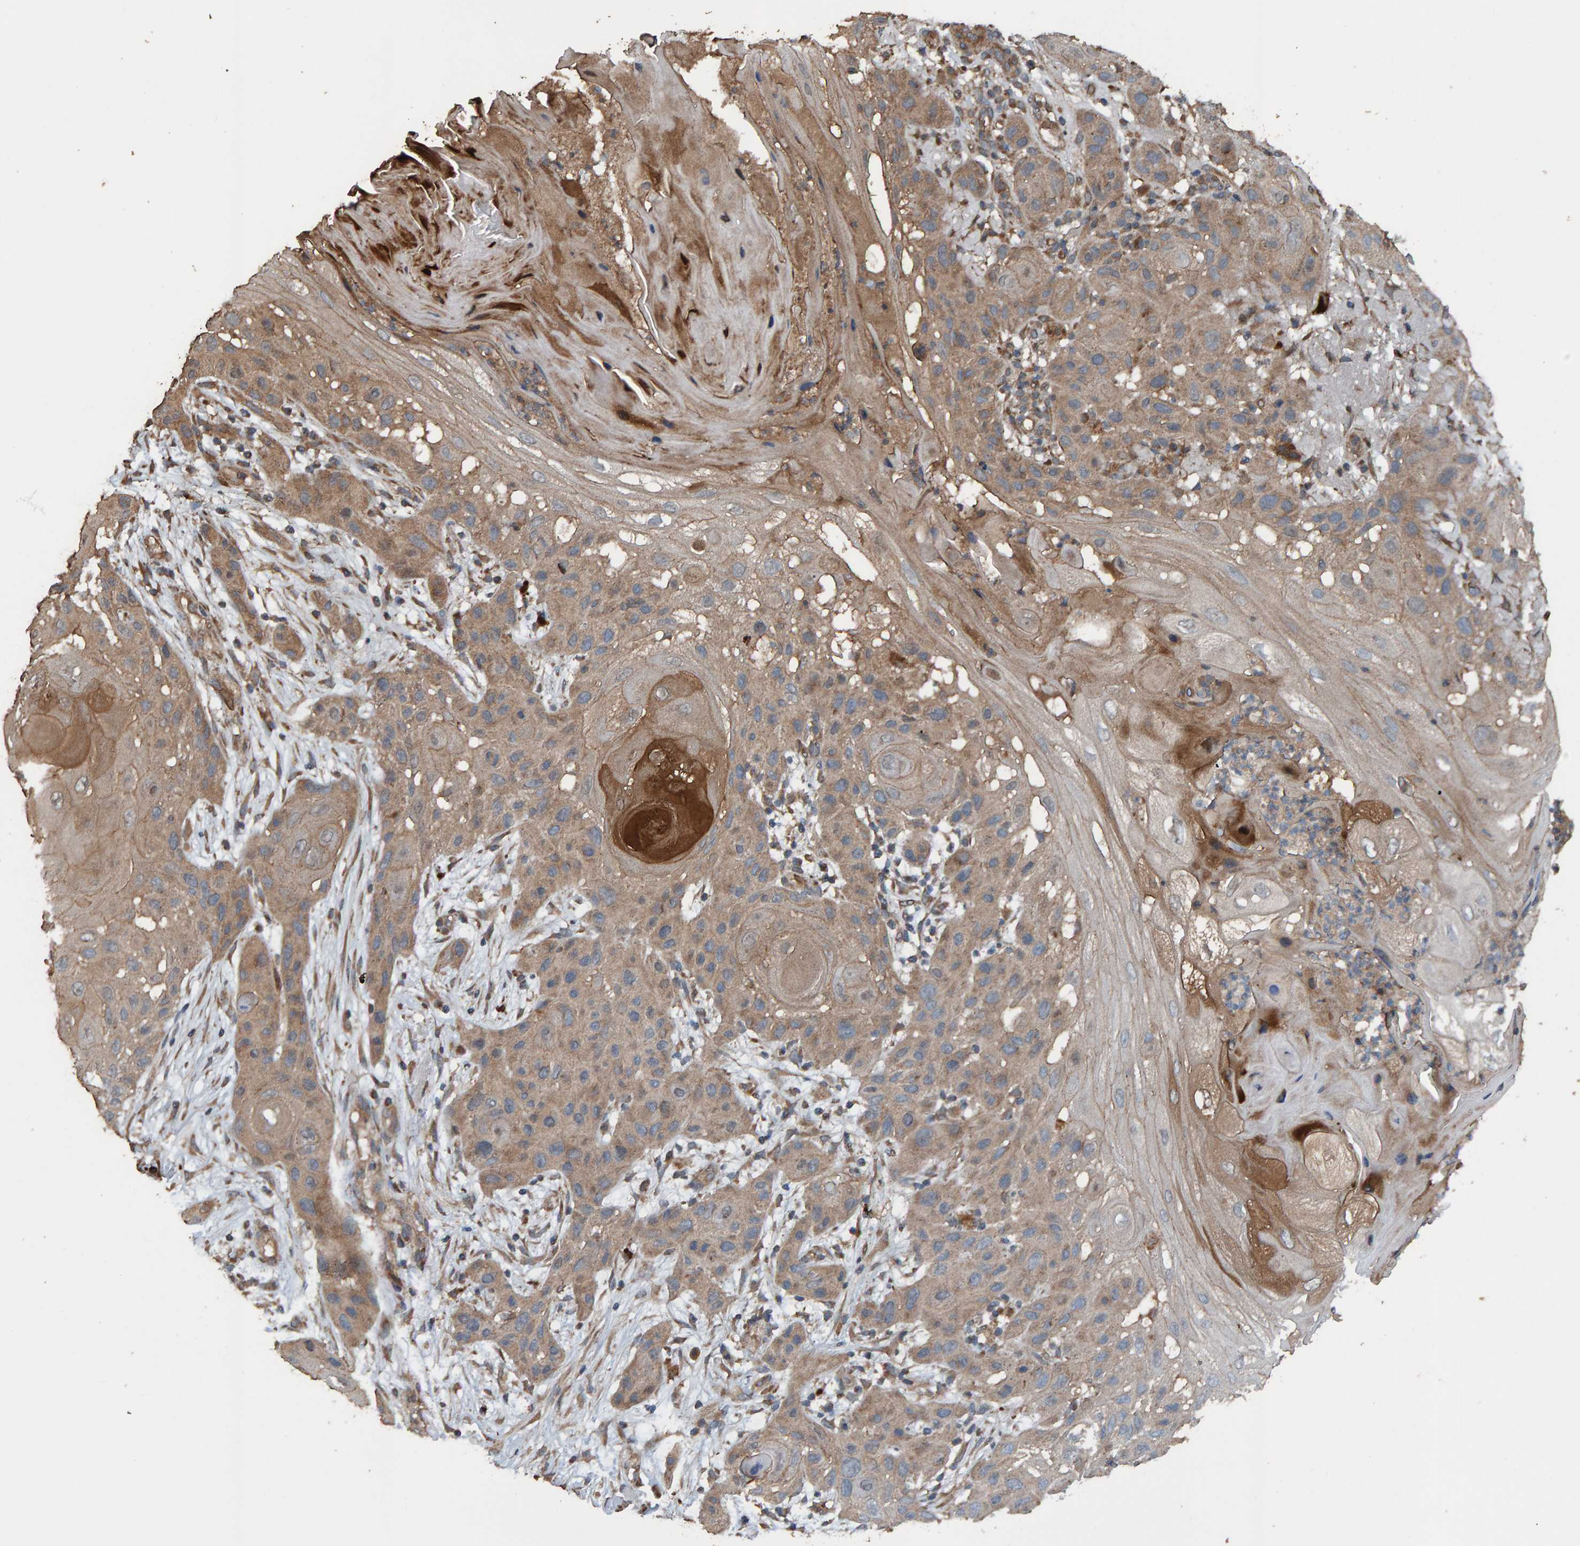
{"staining": {"intensity": "weak", "quantity": ">75%", "location": "cytoplasmic/membranous"}, "tissue": "skin cancer", "cell_type": "Tumor cells", "image_type": "cancer", "snomed": [{"axis": "morphology", "description": "Squamous cell carcinoma, NOS"}, {"axis": "topography", "description": "Skin"}], "caption": "A micrograph showing weak cytoplasmic/membranous positivity in approximately >75% of tumor cells in squamous cell carcinoma (skin), as visualized by brown immunohistochemical staining.", "gene": "DUS1L", "patient": {"sex": "female", "age": 96}}